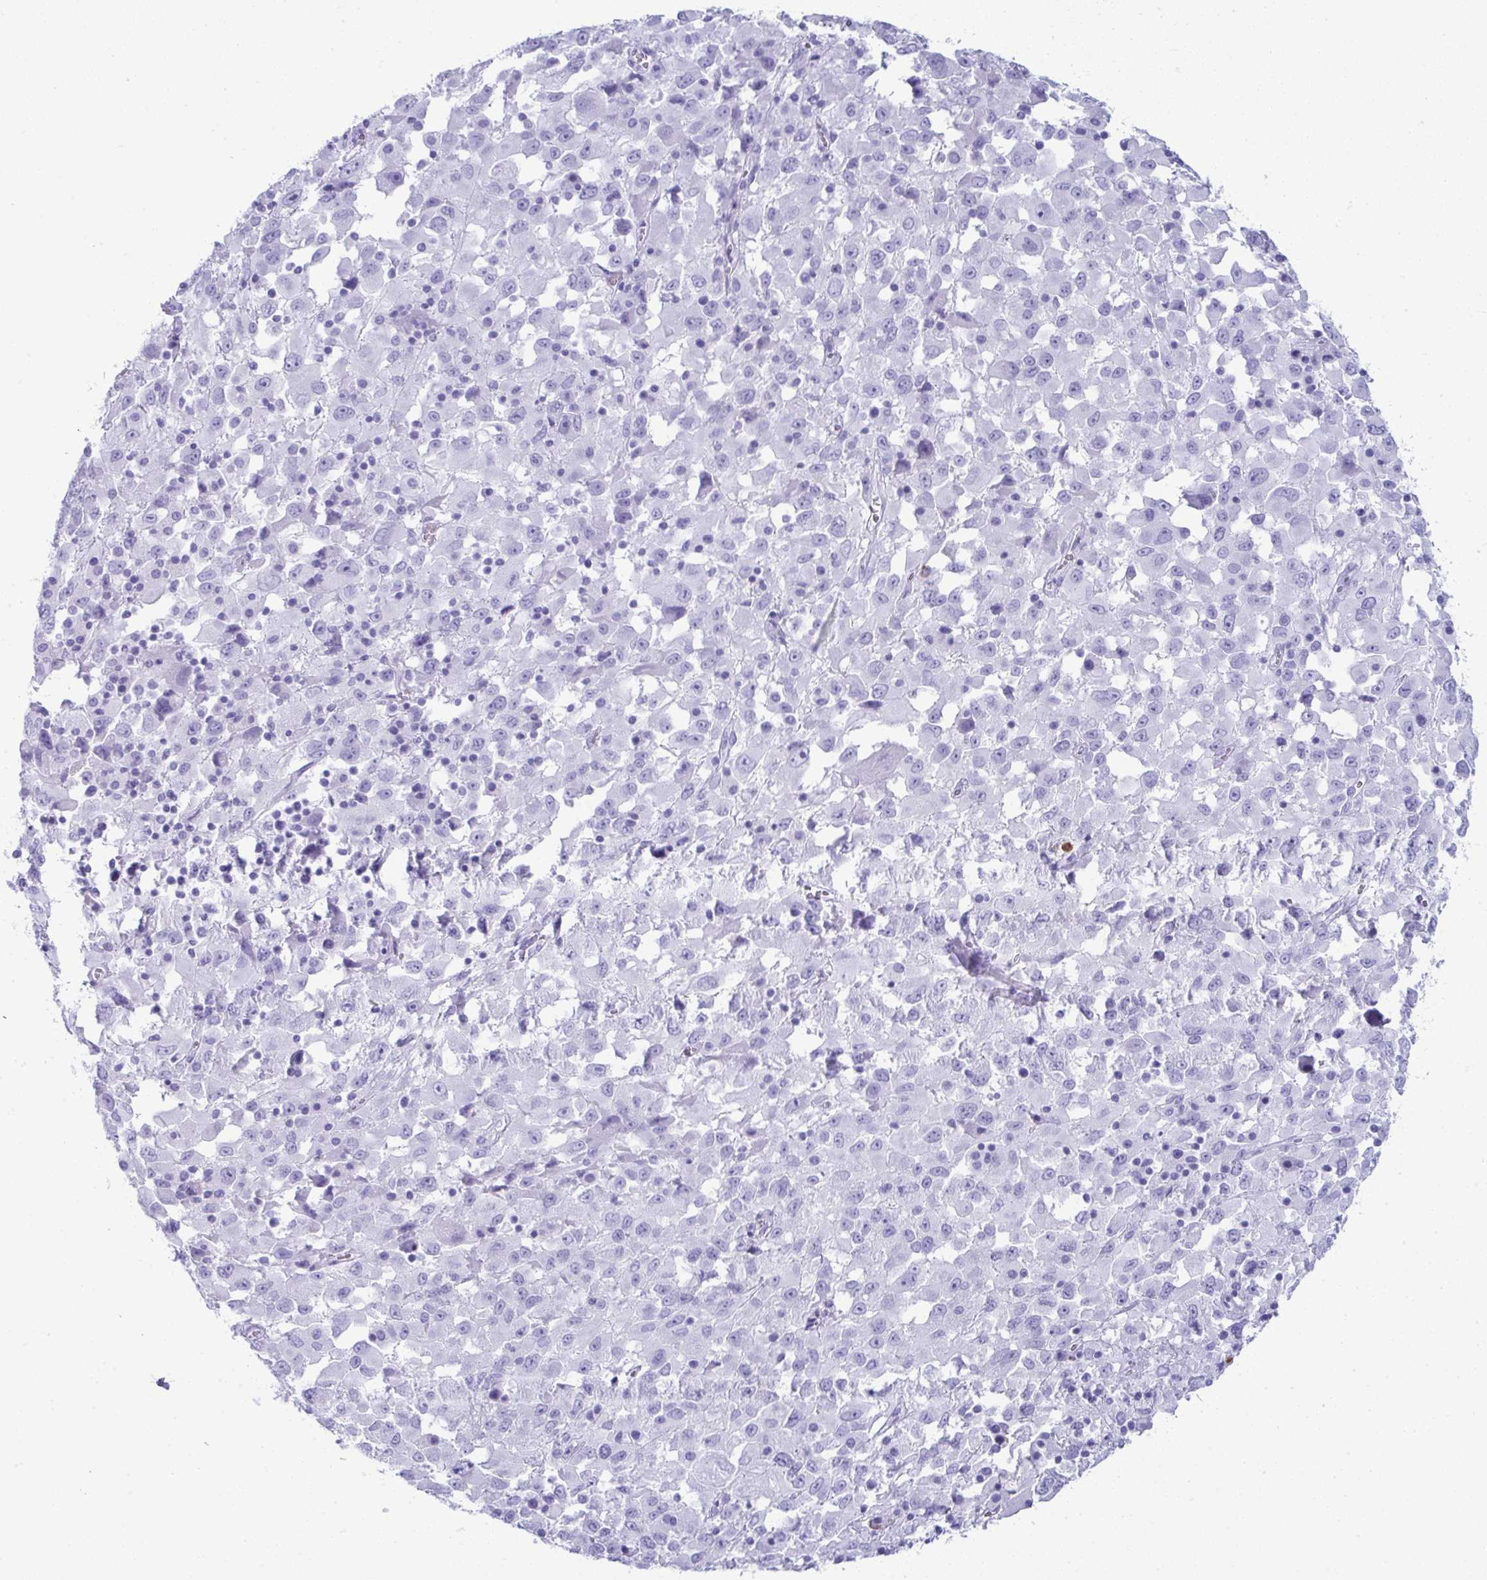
{"staining": {"intensity": "negative", "quantity": "none", "location": "none"}, "tissue": "melanoma", "cell_type": "Tumor cells", "image_type": "cancer", "snomed": [{"axis": "morphology", "description": "Malignant melanoma, Metastatic site"}, {"axis": "topography", "description": "Soft tissue"}], "caption": "The image exhibits no staining of tumor cells in melanoma.", "gene": "JCHAIN", "patient": {"sex": "male", "age": 50}}